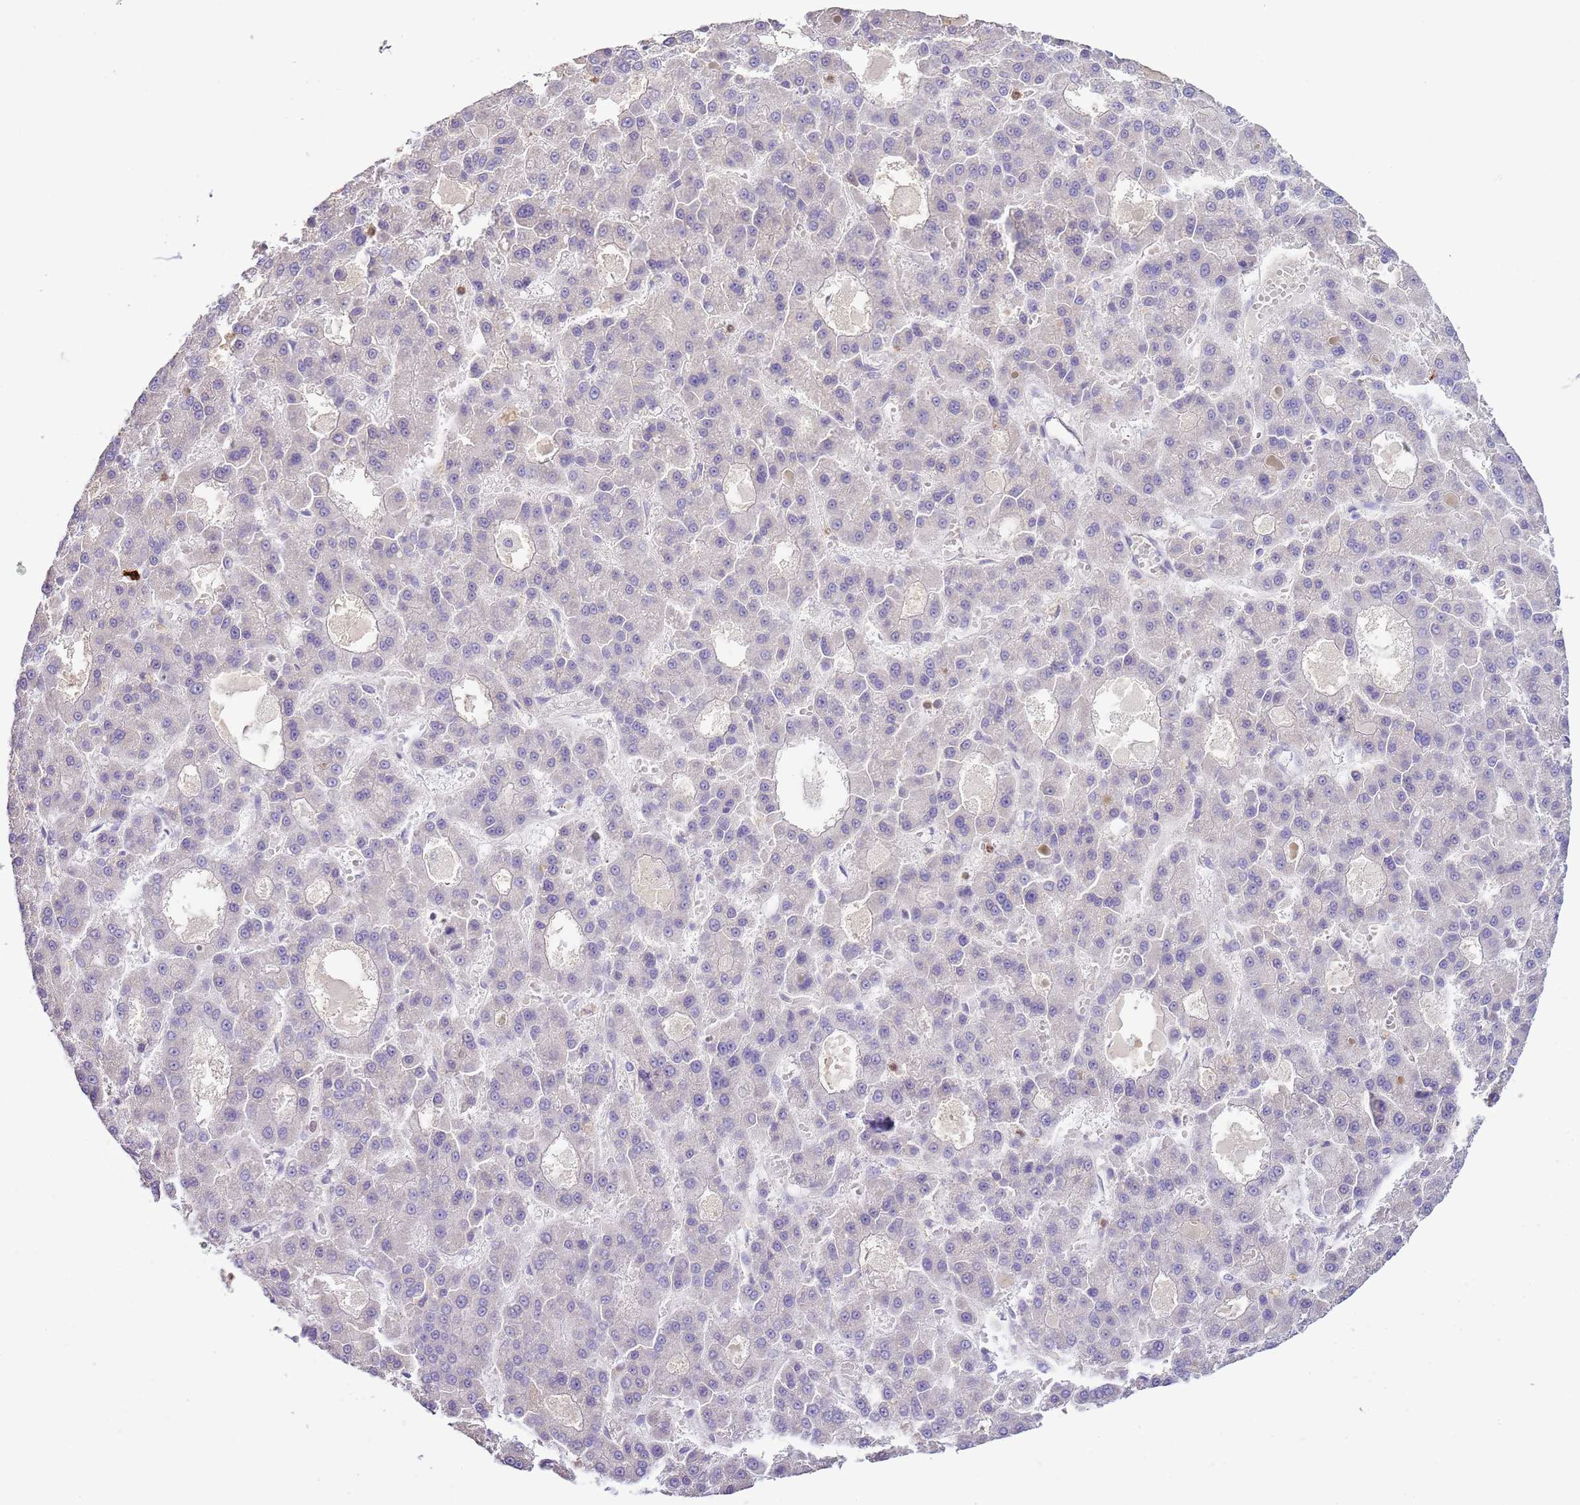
{"staining": {"intensity": "negative", "quantity": "none", "location": "none"}, "tissue": "liver cancer", "cell_type": "Tumor cells", "image_type": "cancer", "snomed": [{"axis": "morphology", "description": "Carcinoma, Hepatocellular, NOS"}, {"axis": "topography", "description": "Liver"}], "caption": "Immunohistochemical staining of human liver cancer (hepatocellular carcinoma) shows no significant positivity in tumor cells.", "gene": "IL2RG", "patient": {"sex": "male", "age": 70}}